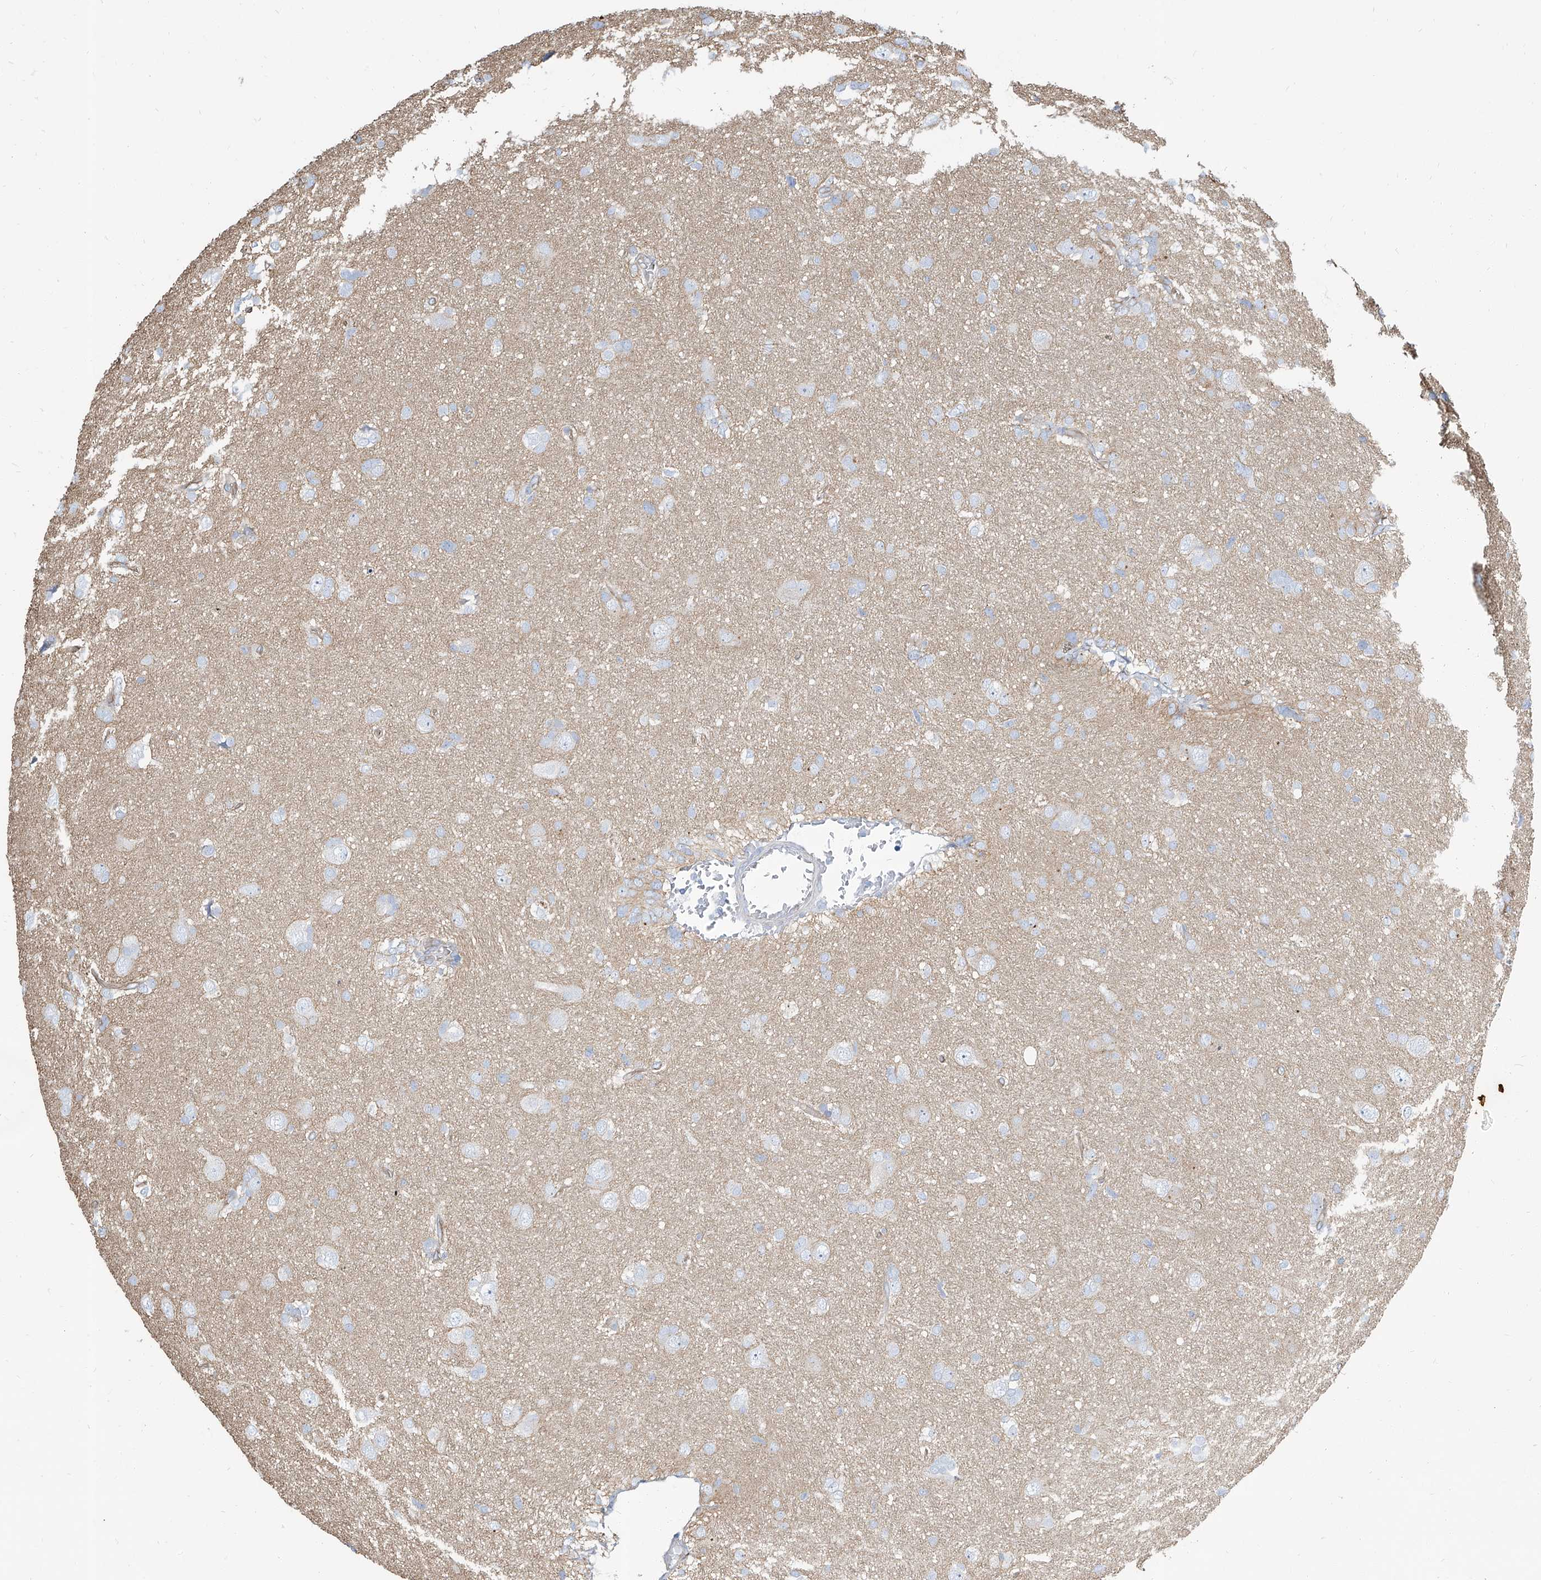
{"staining": {"intensity": "negative", "quantity": "none", "location": "none"}, "tissue": "glioma", "cell_type": "Tumor cells", "image_type": "cancer", "snomed": [{"axis": "morphology", "description": "Glioma, malignant, High grade"}, {"axis": "topography", "description": "Brain"}], "caption": "This is a histopathology image of immunohistochemistry staining of glioma, which shows no expression in tumor cells.", "gene": "TXLNB", "patient": {"sex": "female", "age": 59}}